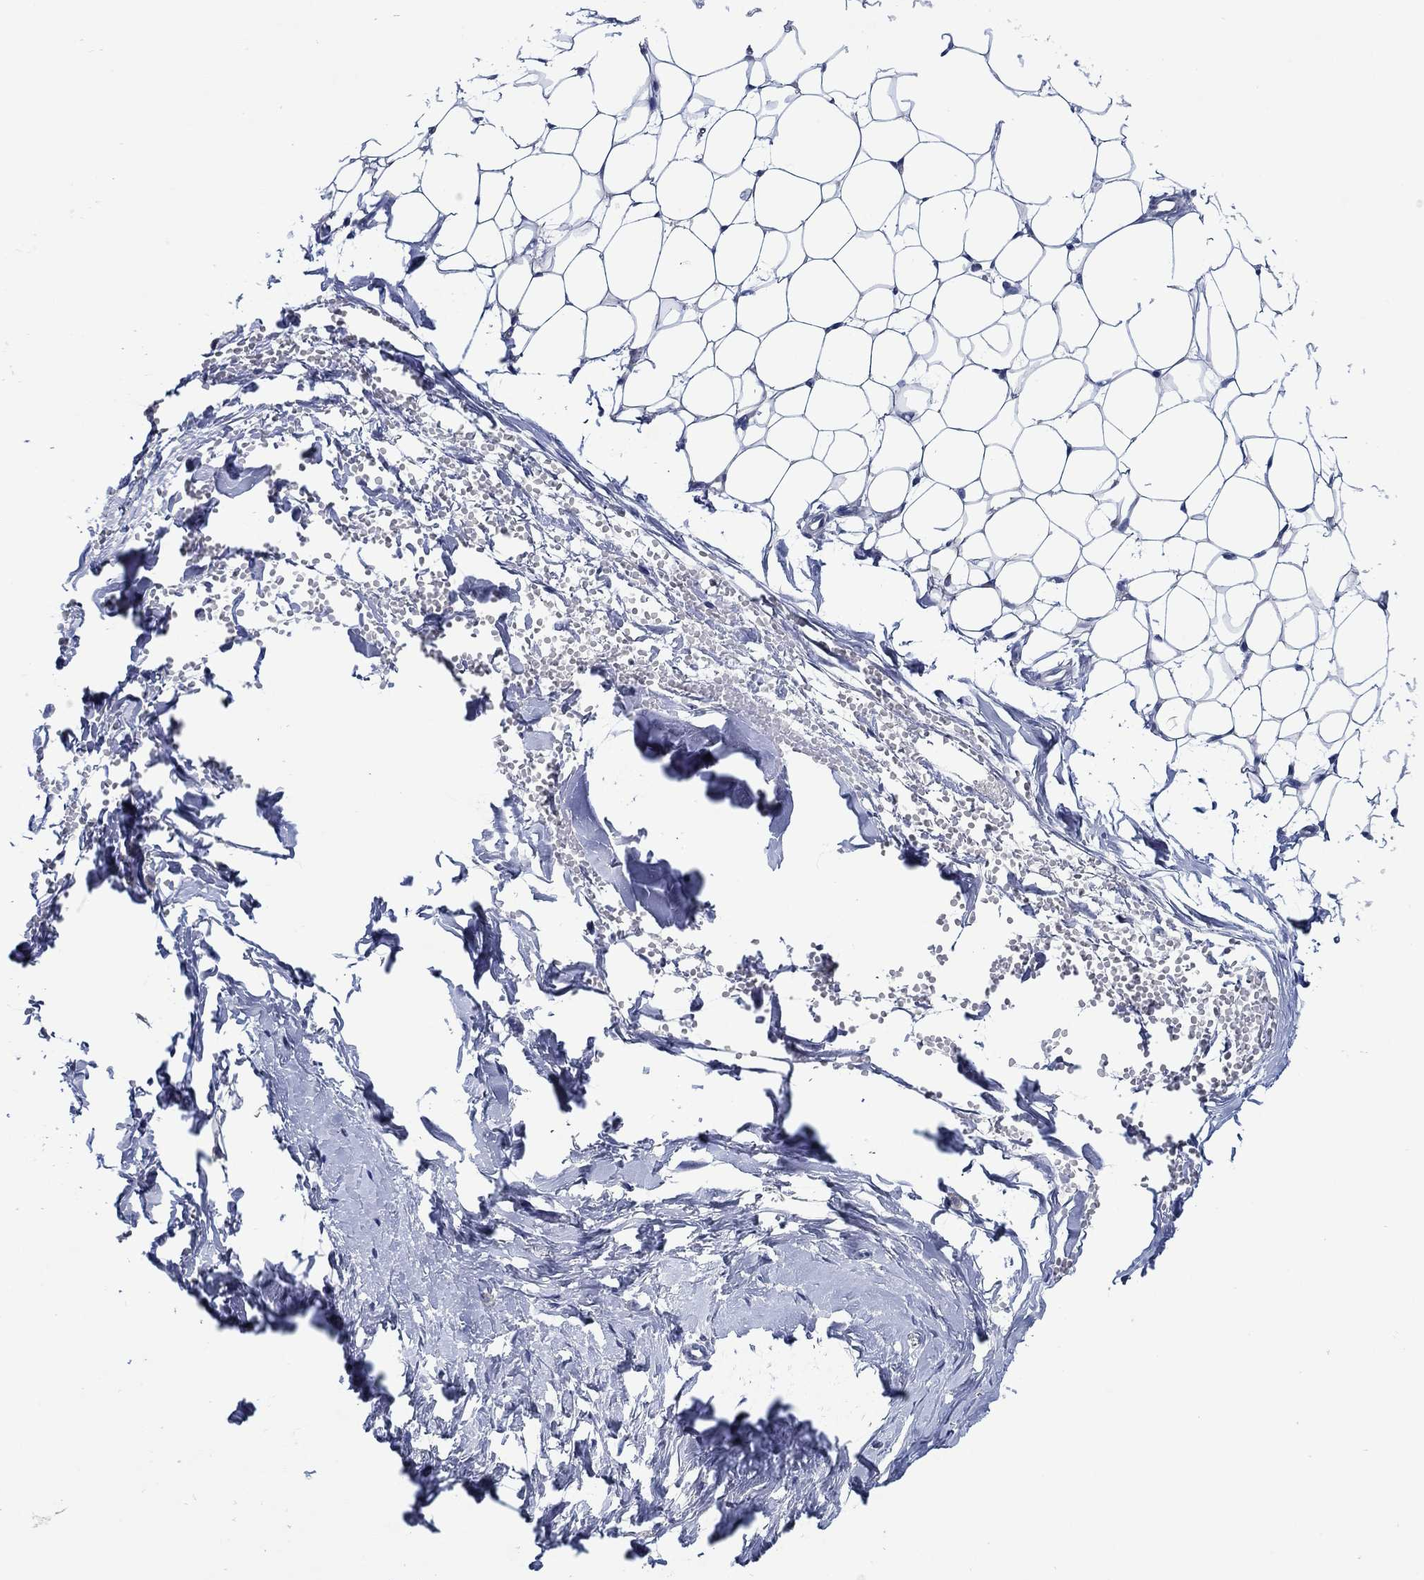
{"staining": {"intensity": "negative", "quantity": "none", "location": "none"}, "tissue": "breast", "cell_type": "Adipocytes", "image_type": "normal", "snomed": [{"axis": "morphology", "description": "Normal tissue, NOS"}, {"axis": "topography", "description": "Breast"}], "caption": "Photomicrograph shows no protein expression in adipocytes of unremarkable breast. Brightfield microscopy of IHC stained with DAB (brown) and hematoxylin (blue), captured at high magnification.", "gene": "MC2R", "patient": {"sex": "female", "age": 37}}